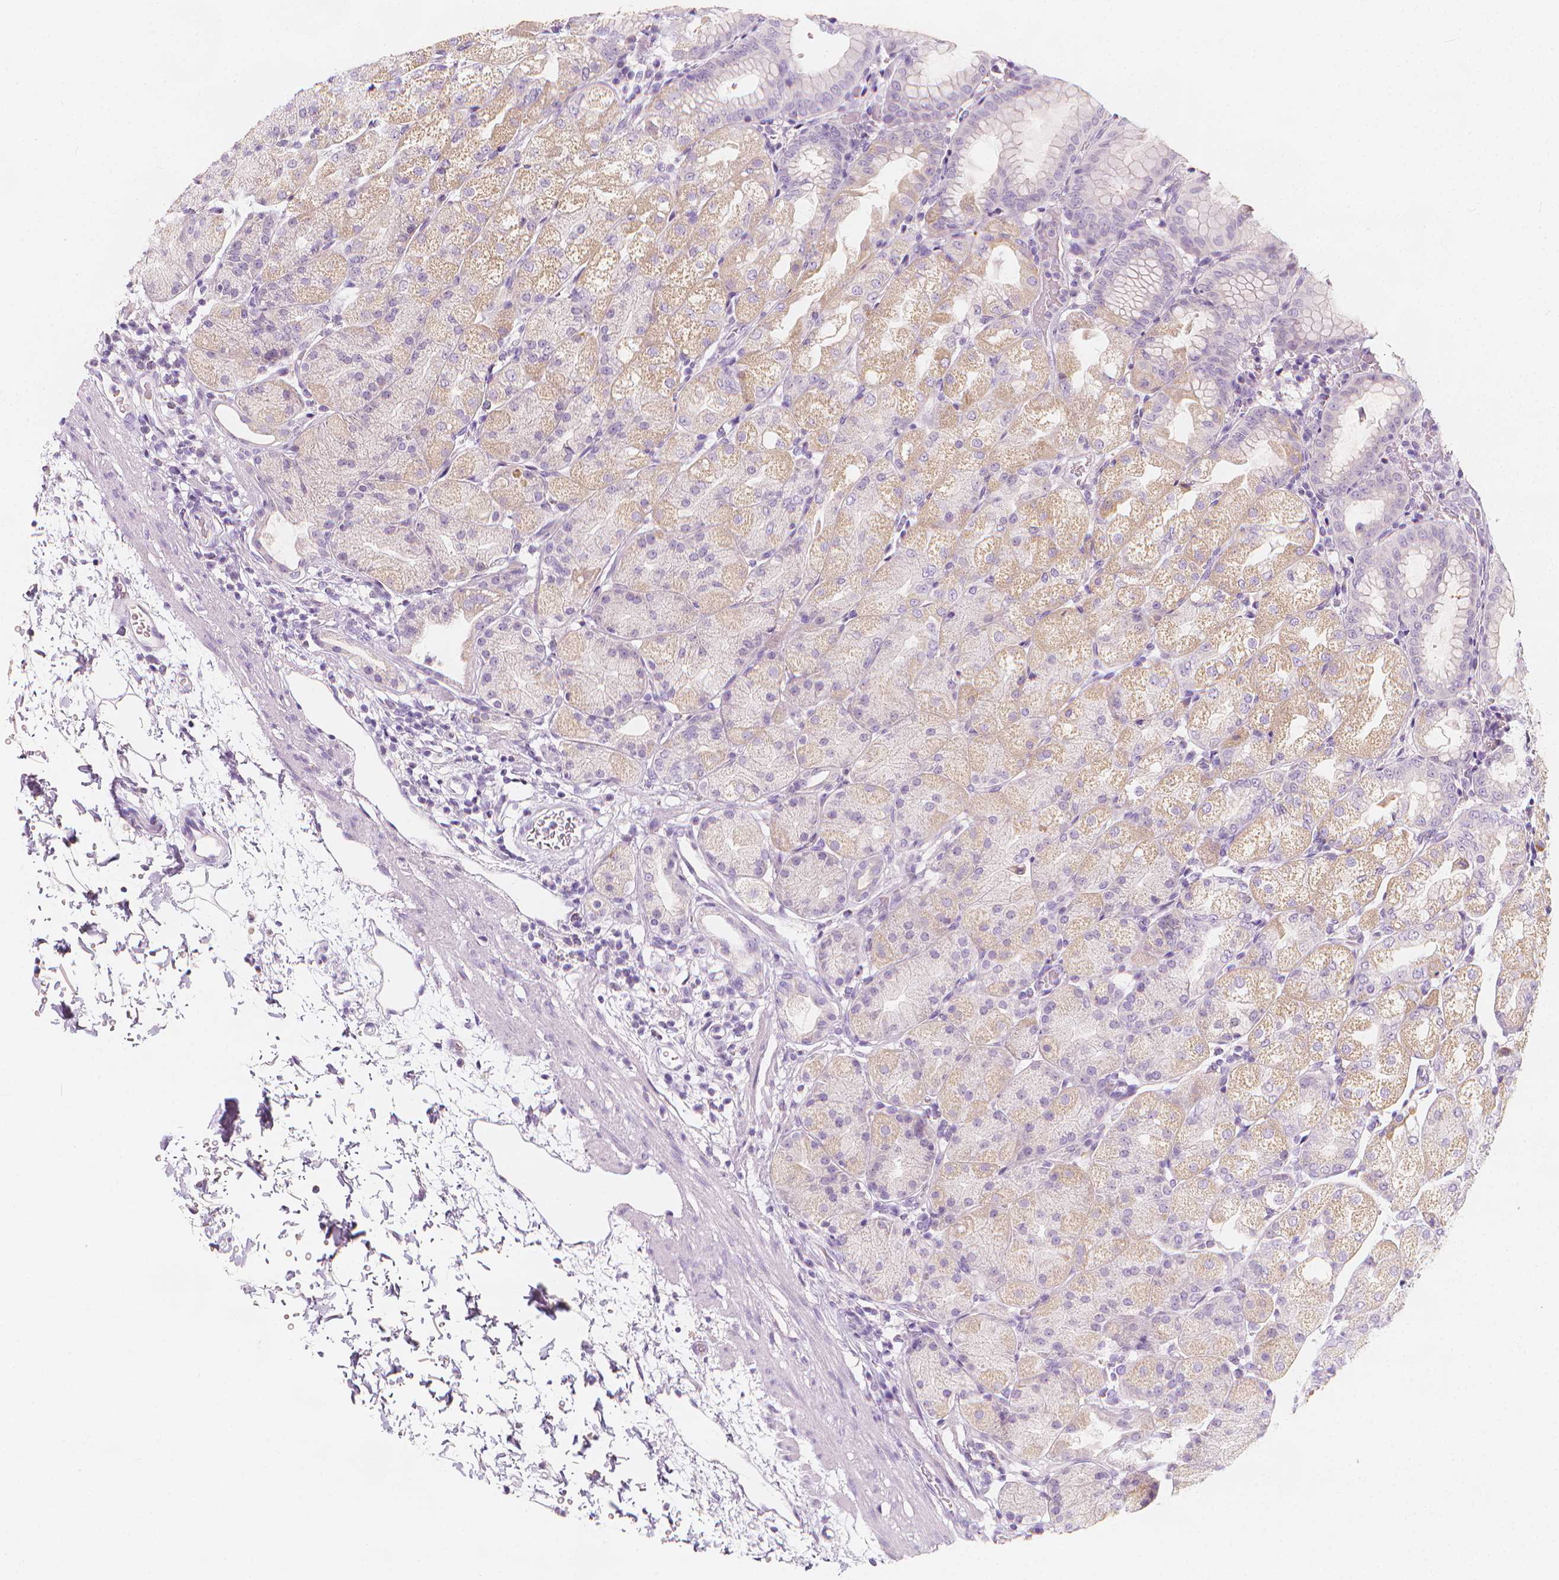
{"staining": {"intensity": "weak", "quantity": "25%-75%", "location": "cytoplasmic/membranous"}, "tissue": "stomach", "cell_type": "Glandular cells", "image_type": "normal", "snomed": [{"axis": "morphology", "description": "Normal tissue, NOS"}, {"axis": "topography", "description": "Stomach, upper"}, {"axis": "topography", "description": "Stomach"}, {"axis": "topography", "description": "Stomach, lower"}], "caption": "The photomicrograph demonstrates immunohistochemical staining of benign stomach. There is weak cytoplasmic/membranous expression is present in approximately 25%-75% of glandular cells.", "gene": "RBFOX1", "patient": {"sex": "male", "age": 62}}